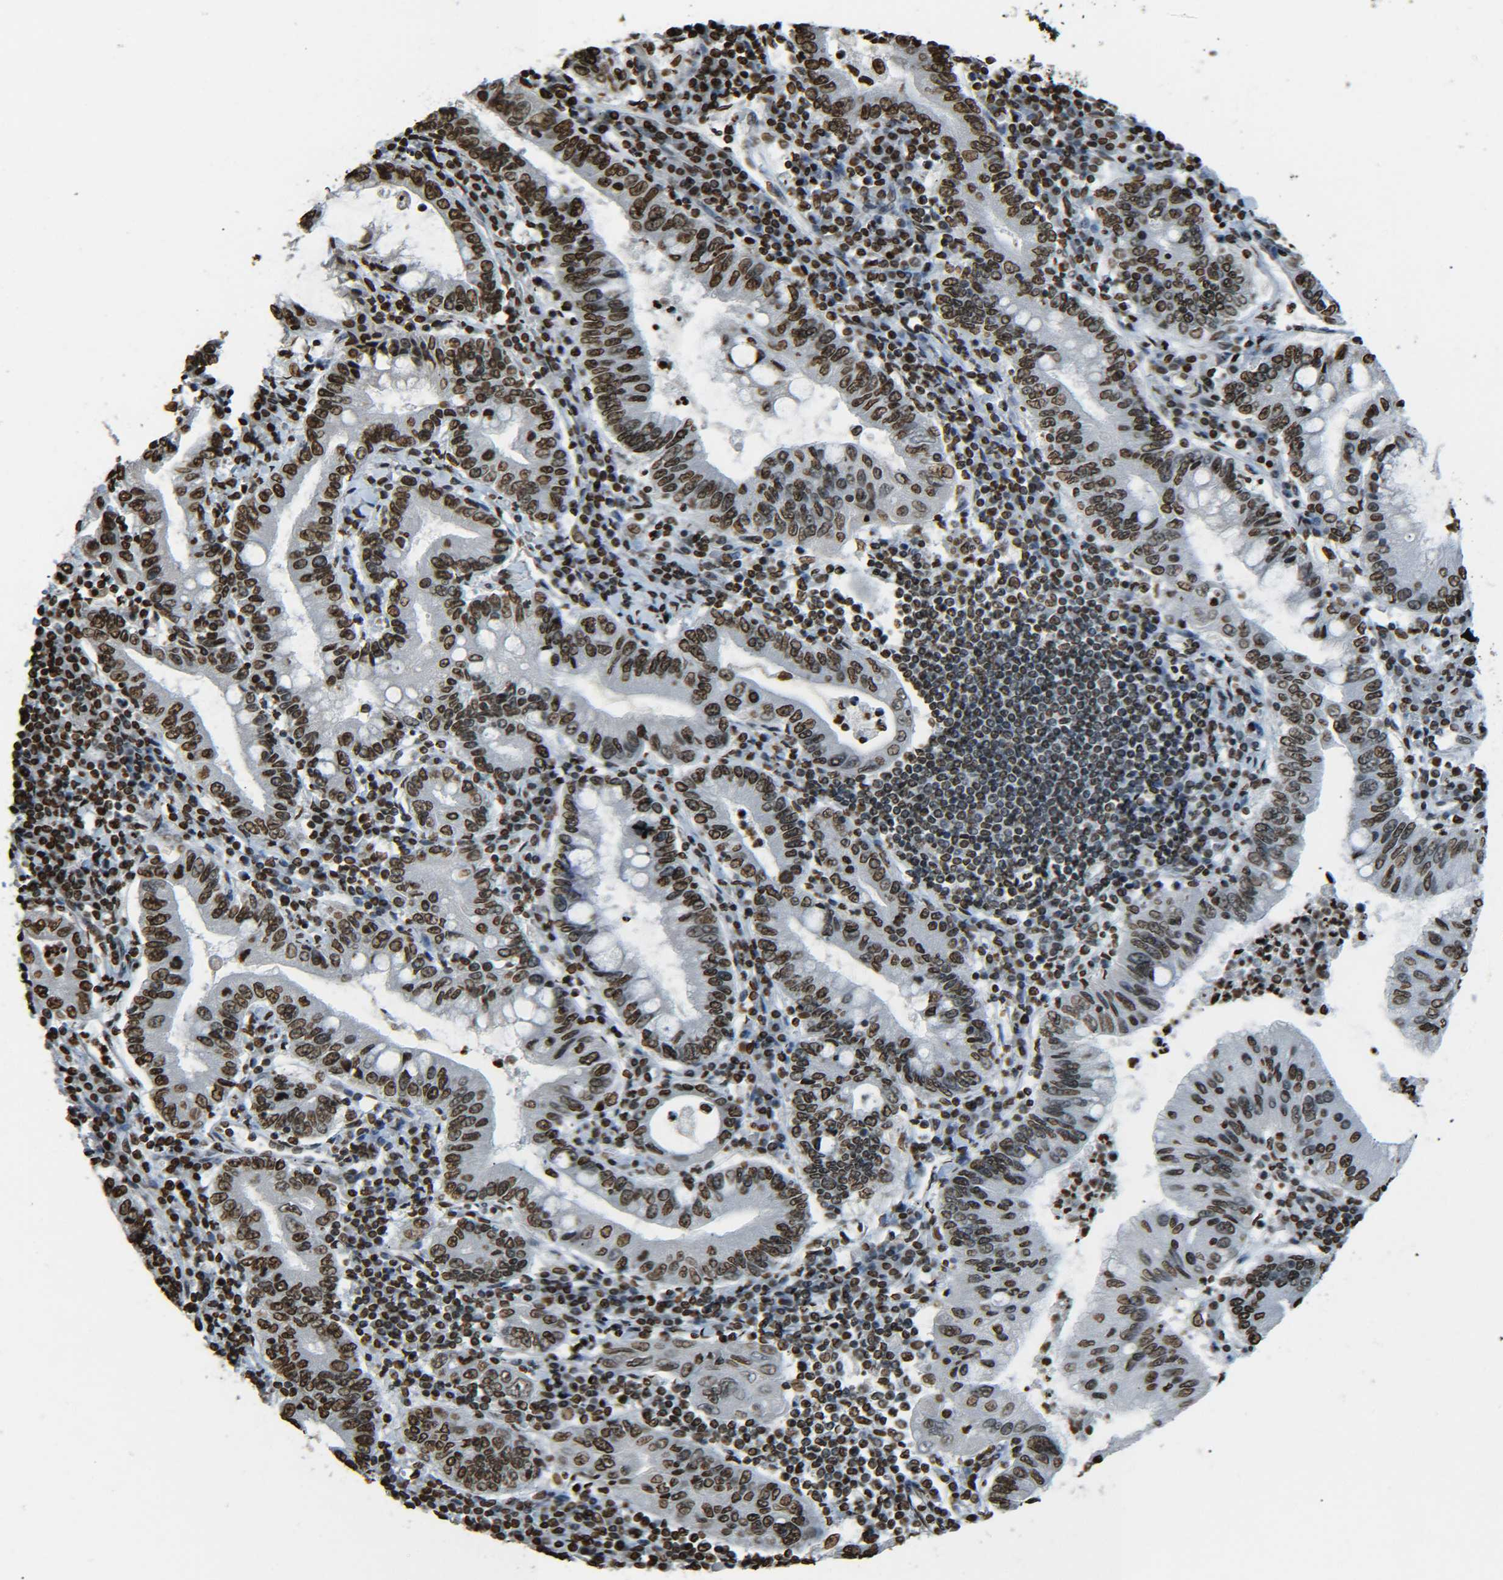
{"staining": {"intensity": "moderate", "quantity": ">75%", "location": "nuclear"}, "tissue": "stomach cancer", "cell_type": "Tumor cells", "image_type": "cancer", "snomed": [{"axis": "morphology", "description": "Normal tissue, NOS"}, {"axis": "morphology", "description": "Adenocarcinoma, NOS"}, {"axis": "topography", "description": "Esophagus"}, {"axis": "topography", "description": "Stomach, upper"}, {"axis": "topography", "description": "Peripheral nerve tissue"}], "caption": "Protein expression analysis of stomach cancer reveals moderate nuclear staining in about >75% of tumor cells.", "gene": "H4C16", "patient": {"sex": "male", "age": 62}}